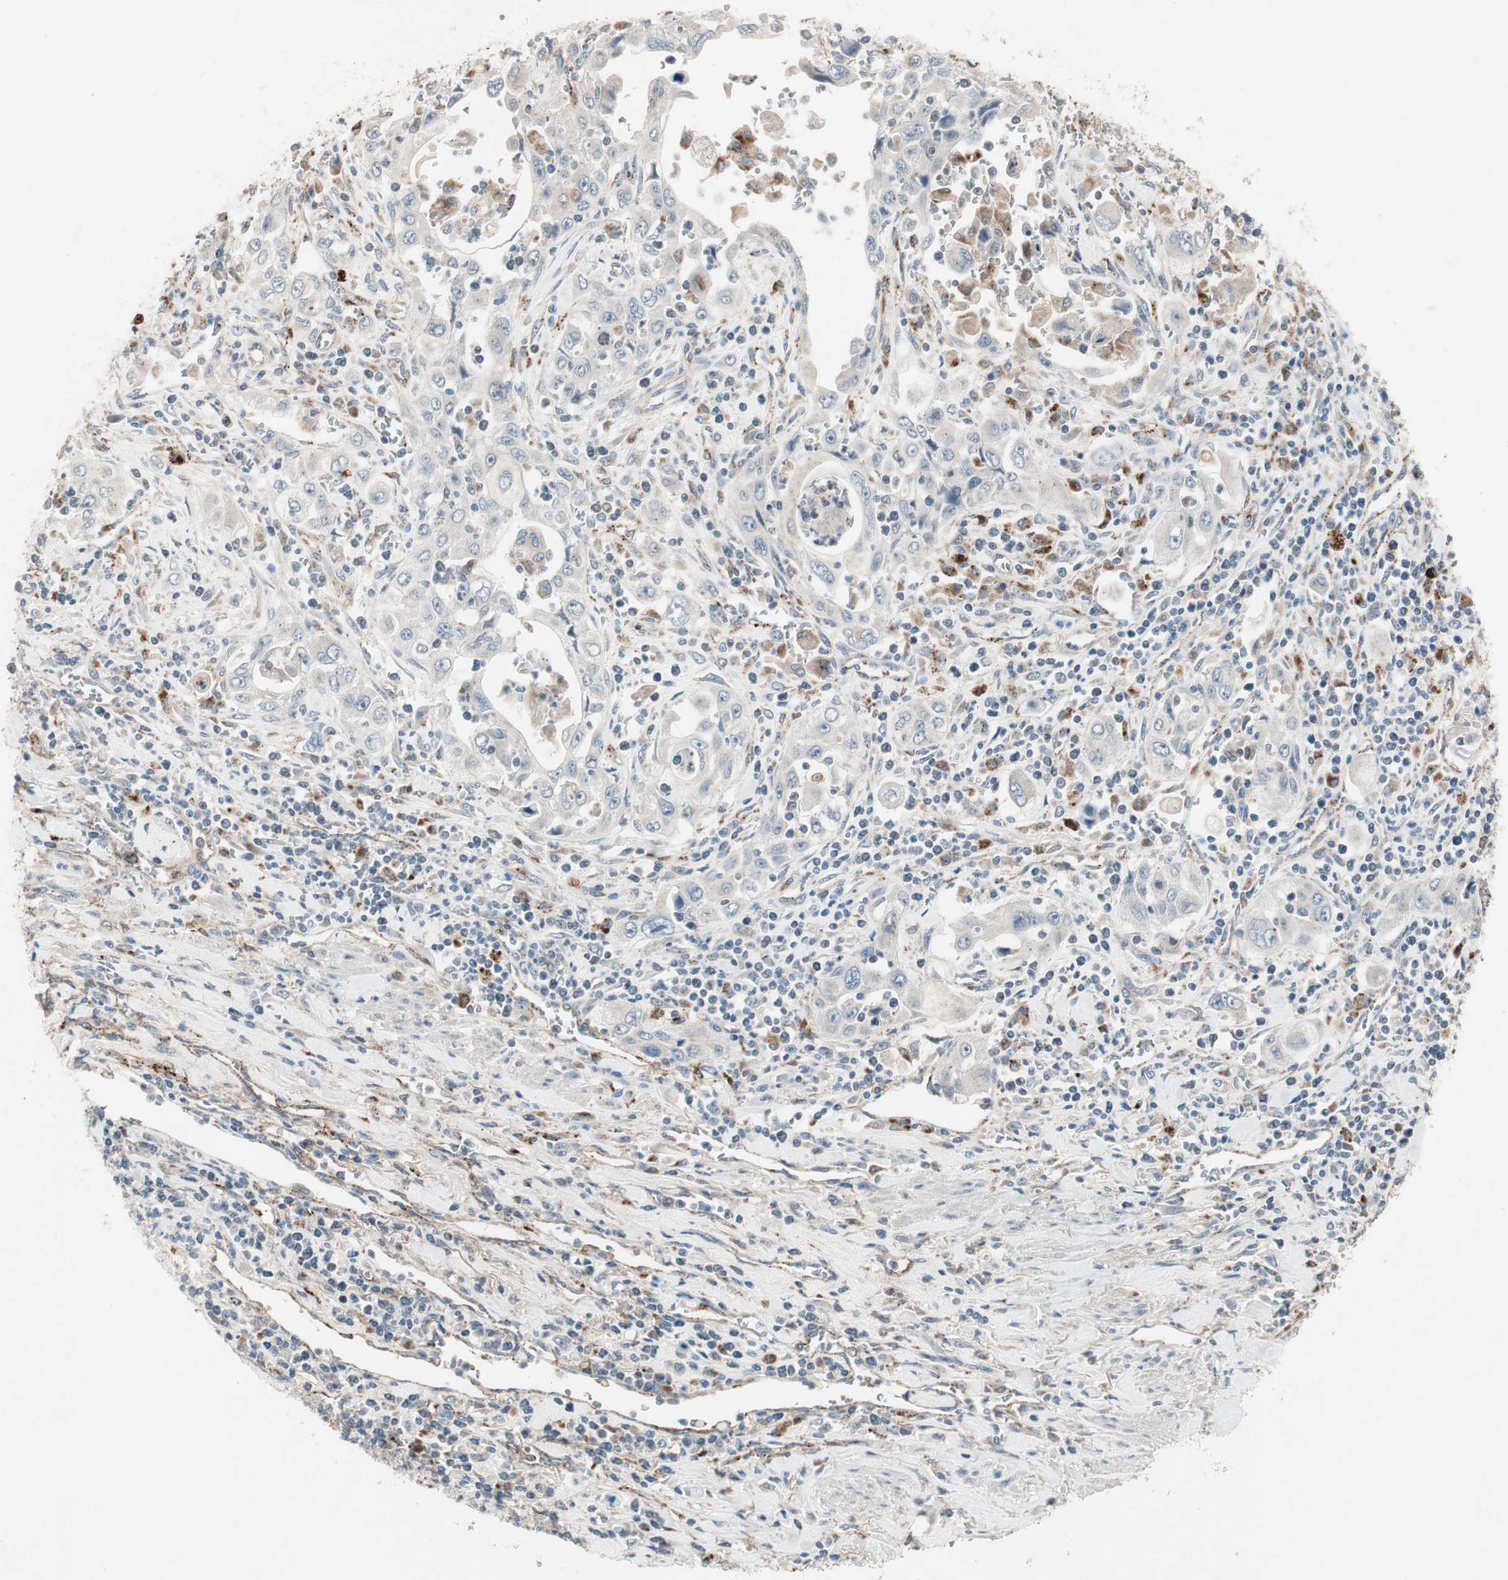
{"staining": {"intensity": "moderate", "quantity": "<25%", "location": "cytoplasmic/membranous"}, "tissue": "pancreatic cancer", "cell_type": "Tumor cells", "image_type": "cancer", "snomed": [{"axis": "morphology", "description": "Adenocarcinoma, NOS"}, {"axis": "topography", "description": "Pancreas"}], "caption": "Protein positivity by IHC reveals moderate cytoplasmic/membranous expression in approximately <25% of tumor cells in pancreatic adenocarcinoma.", "gene": "FGFR4", "patient": {"sex": "male", "age": 70}}